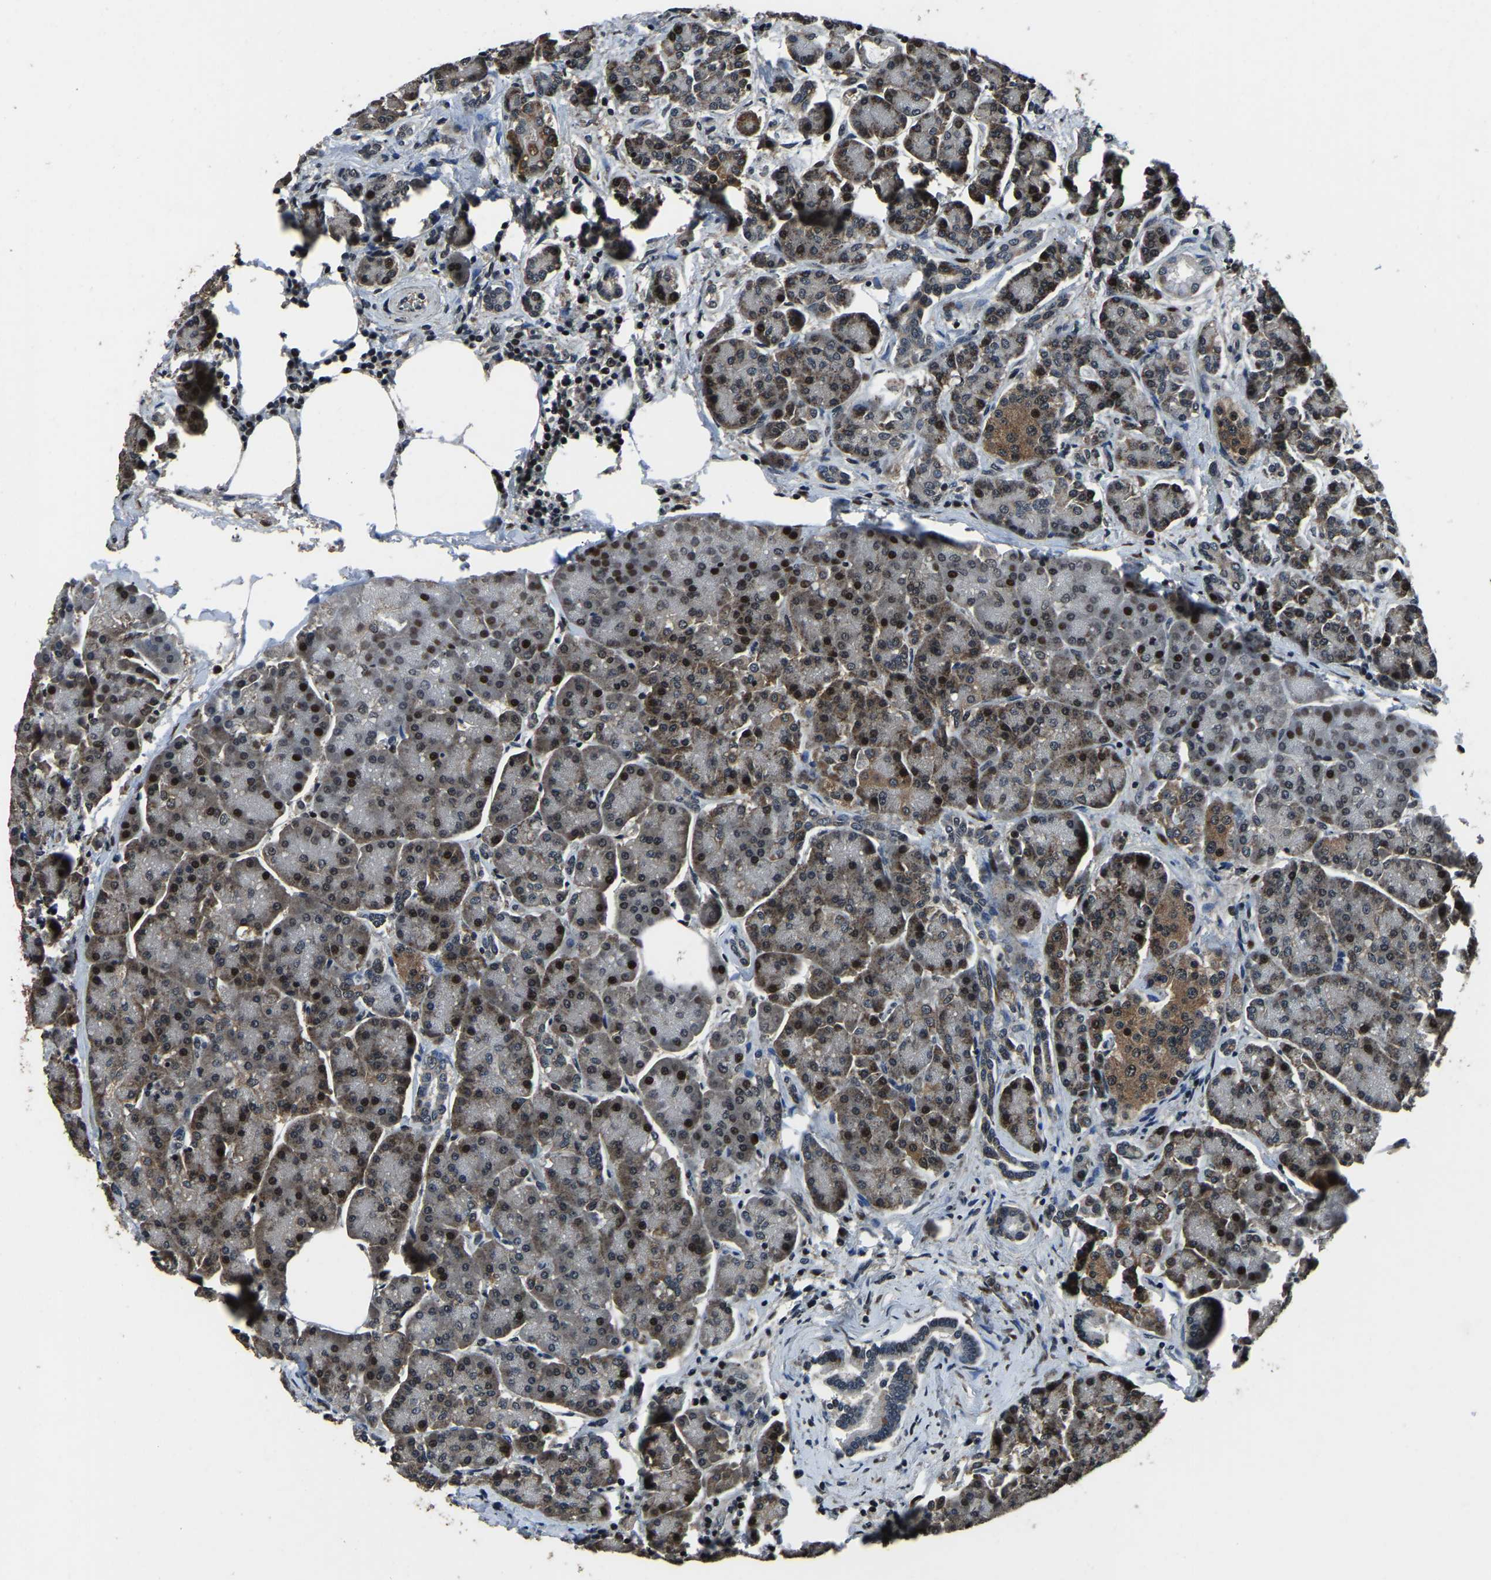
{"staining": {"intensity": "moderate", "quantity": "25%-75%", "location": "cytoplasmic/membranous,nuclear"}, "tissue": "pancreas", "cell_type": "Exocrine glandular cells", "image_type": "normal", "snomed": [{"axis": "morphology", "description": "Normal tissue, NOS"}, {"axis": "topography", "description": "Pancreas"}], "caption": "Human pancreas stained with a brown dye shows moderate cytoplasmic/membranous,nuclear positive positivity in about 25%-75% of exocrine glandular cells.", "gene": "ANKIB1", "patient": {"sex": "female", "age": 70}}